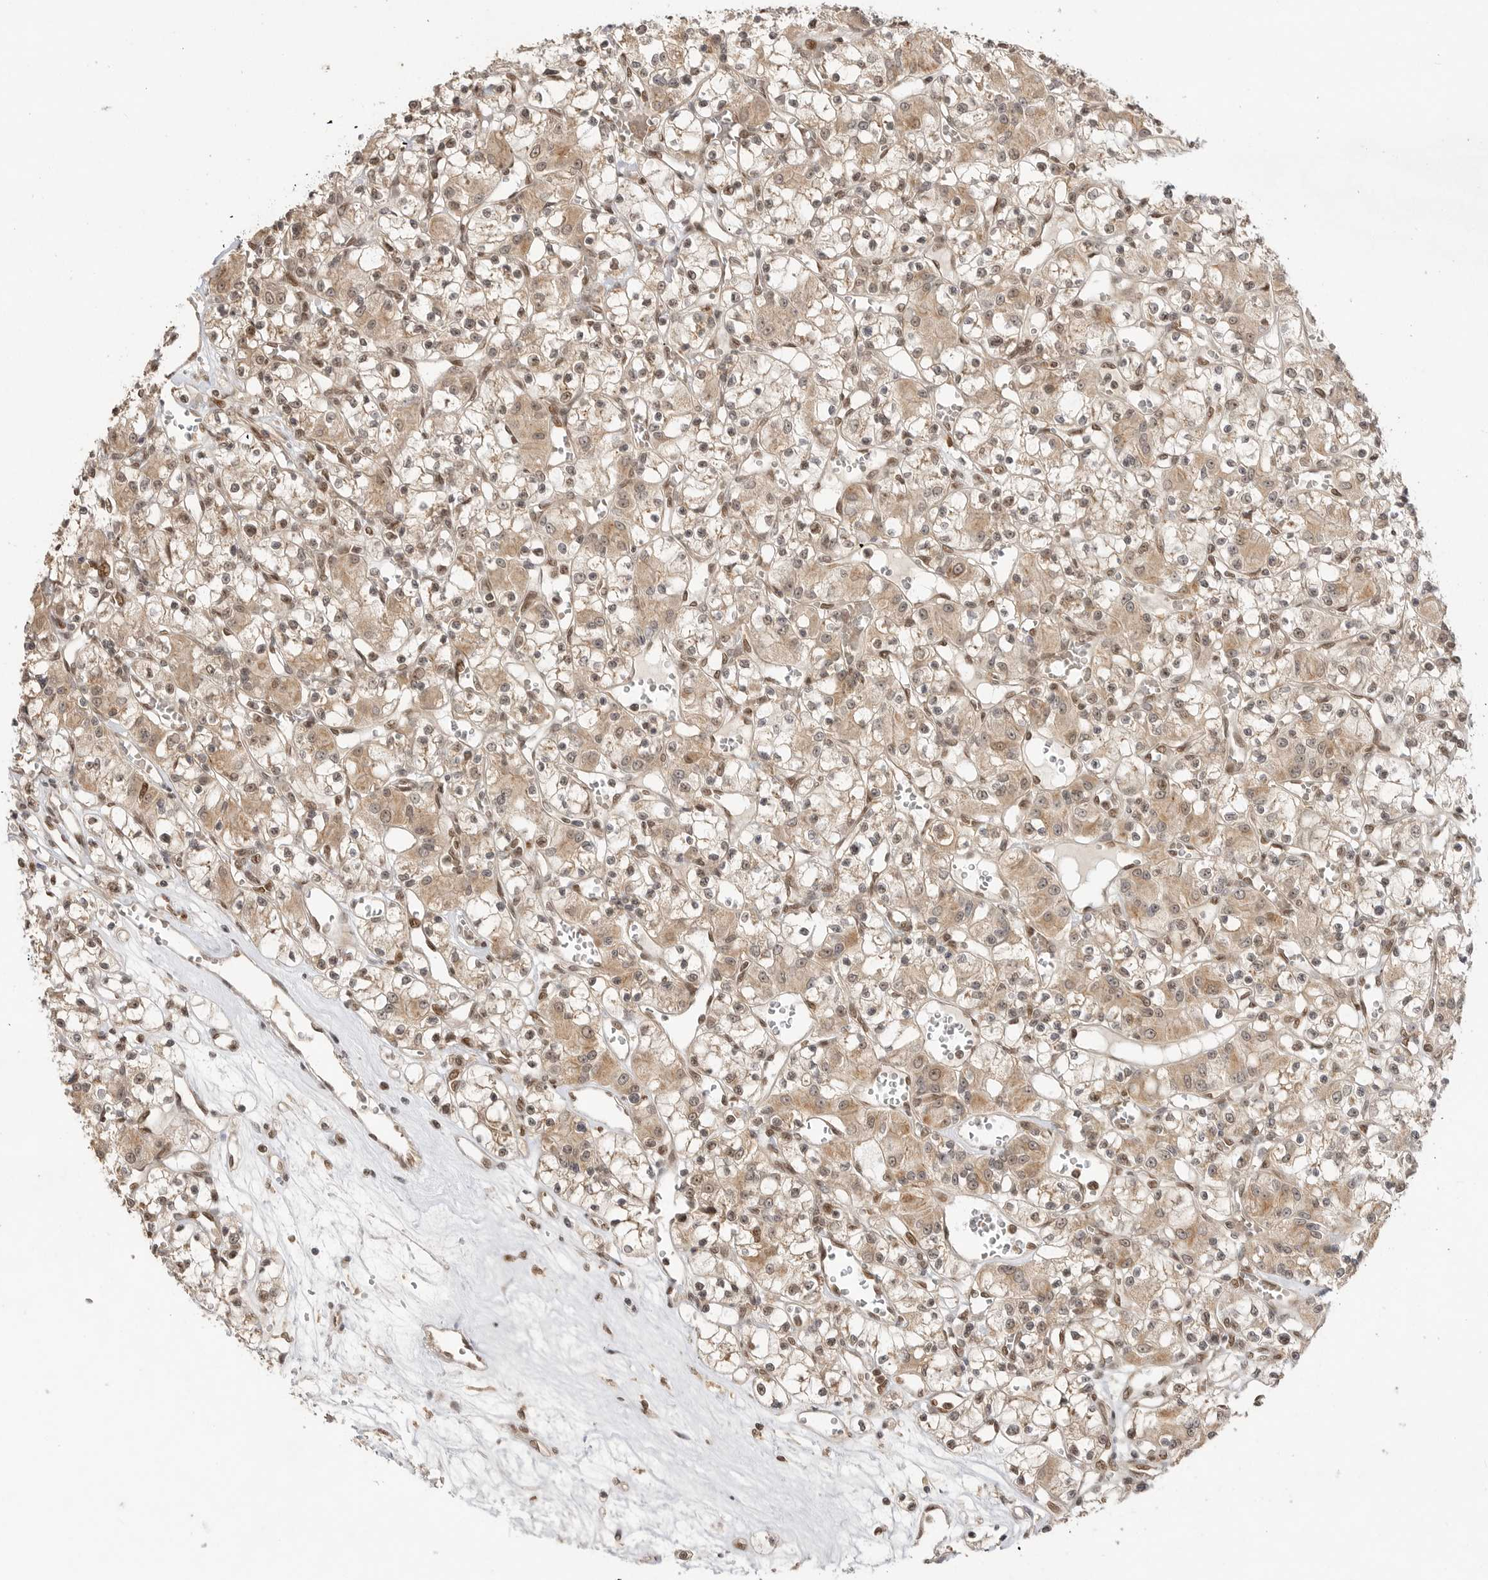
{"staining": {"intensity": "weak", "quantity": ">75%", "location": "cytoplasmic/membranous,nuclear"}, "tissue": "renal cancer", "cell_type": "Tumor cells", "image_type": "cancer", "snomed": [{"axis": "morphology", "description": "Adenocarcinoma, NOS"}, {"axis": "topography", "description": "Kidney"}], "caption": "This image shows renal adenocarcinoma stained with IHC to label a protein in brown. The cytoplasmic/membranous and nuclear of tumor cells show weak positivity for the protein. Nuclei are counter-stained blue.", "gene": "ALKAL1", "patient": {"sex": "female", "age": 59}}